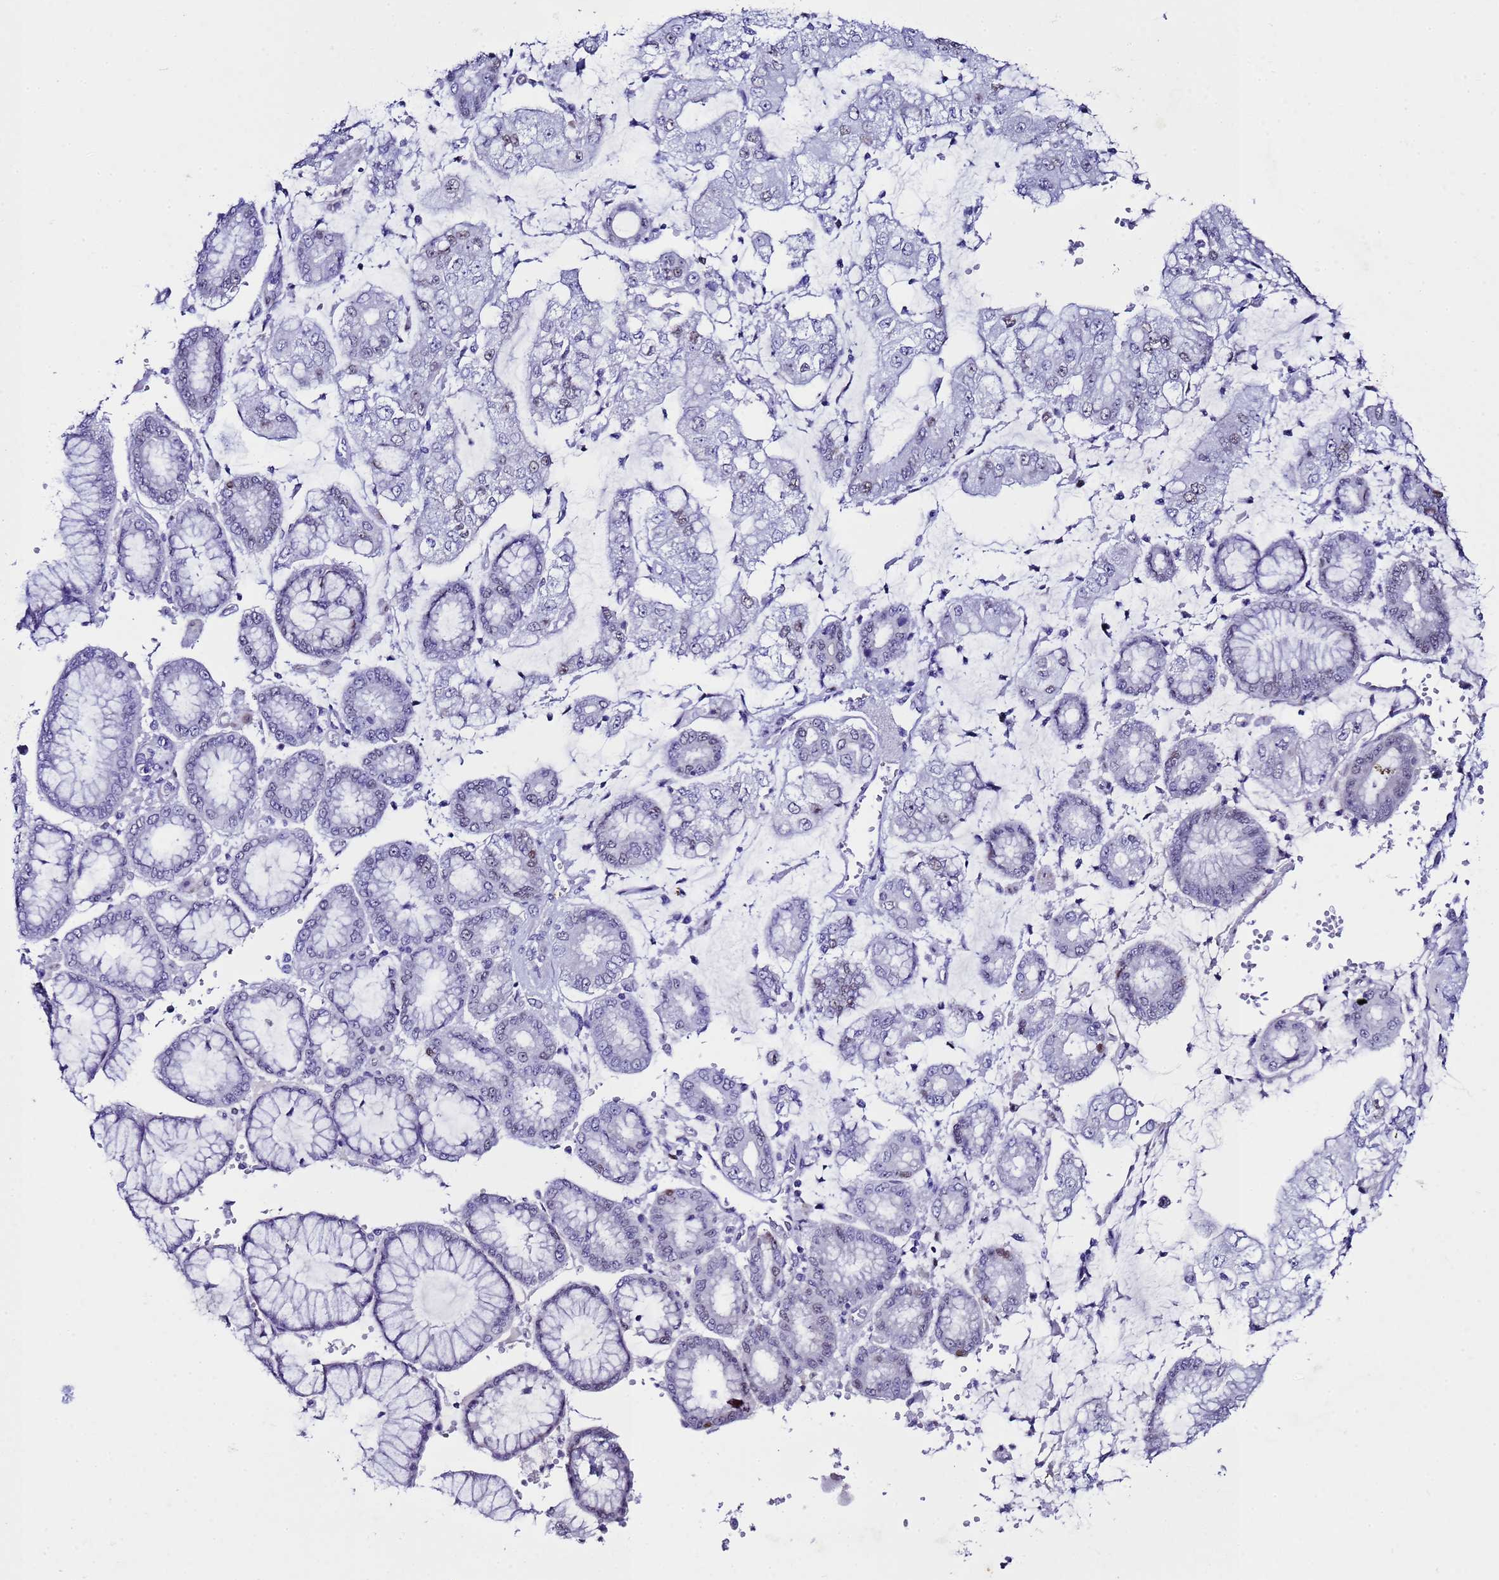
{"staining": {"intensity": "negative", "quantity": "none", "location": "none"}, "tissue": "stomach cancer", "cell_type": "Tumor cells", "image_type": "cancer", "snomed": [{"axis": "morphology", "description": "Adenocarcinoma, NOS"}, {"axis": "topography", "description": "Stomach"}], "caption": "A histopathology image of human stomach cancer is negative for staining in tumor cells.", "gene": "BCL7A", "patient": {"sex": "male", "age": 76}}